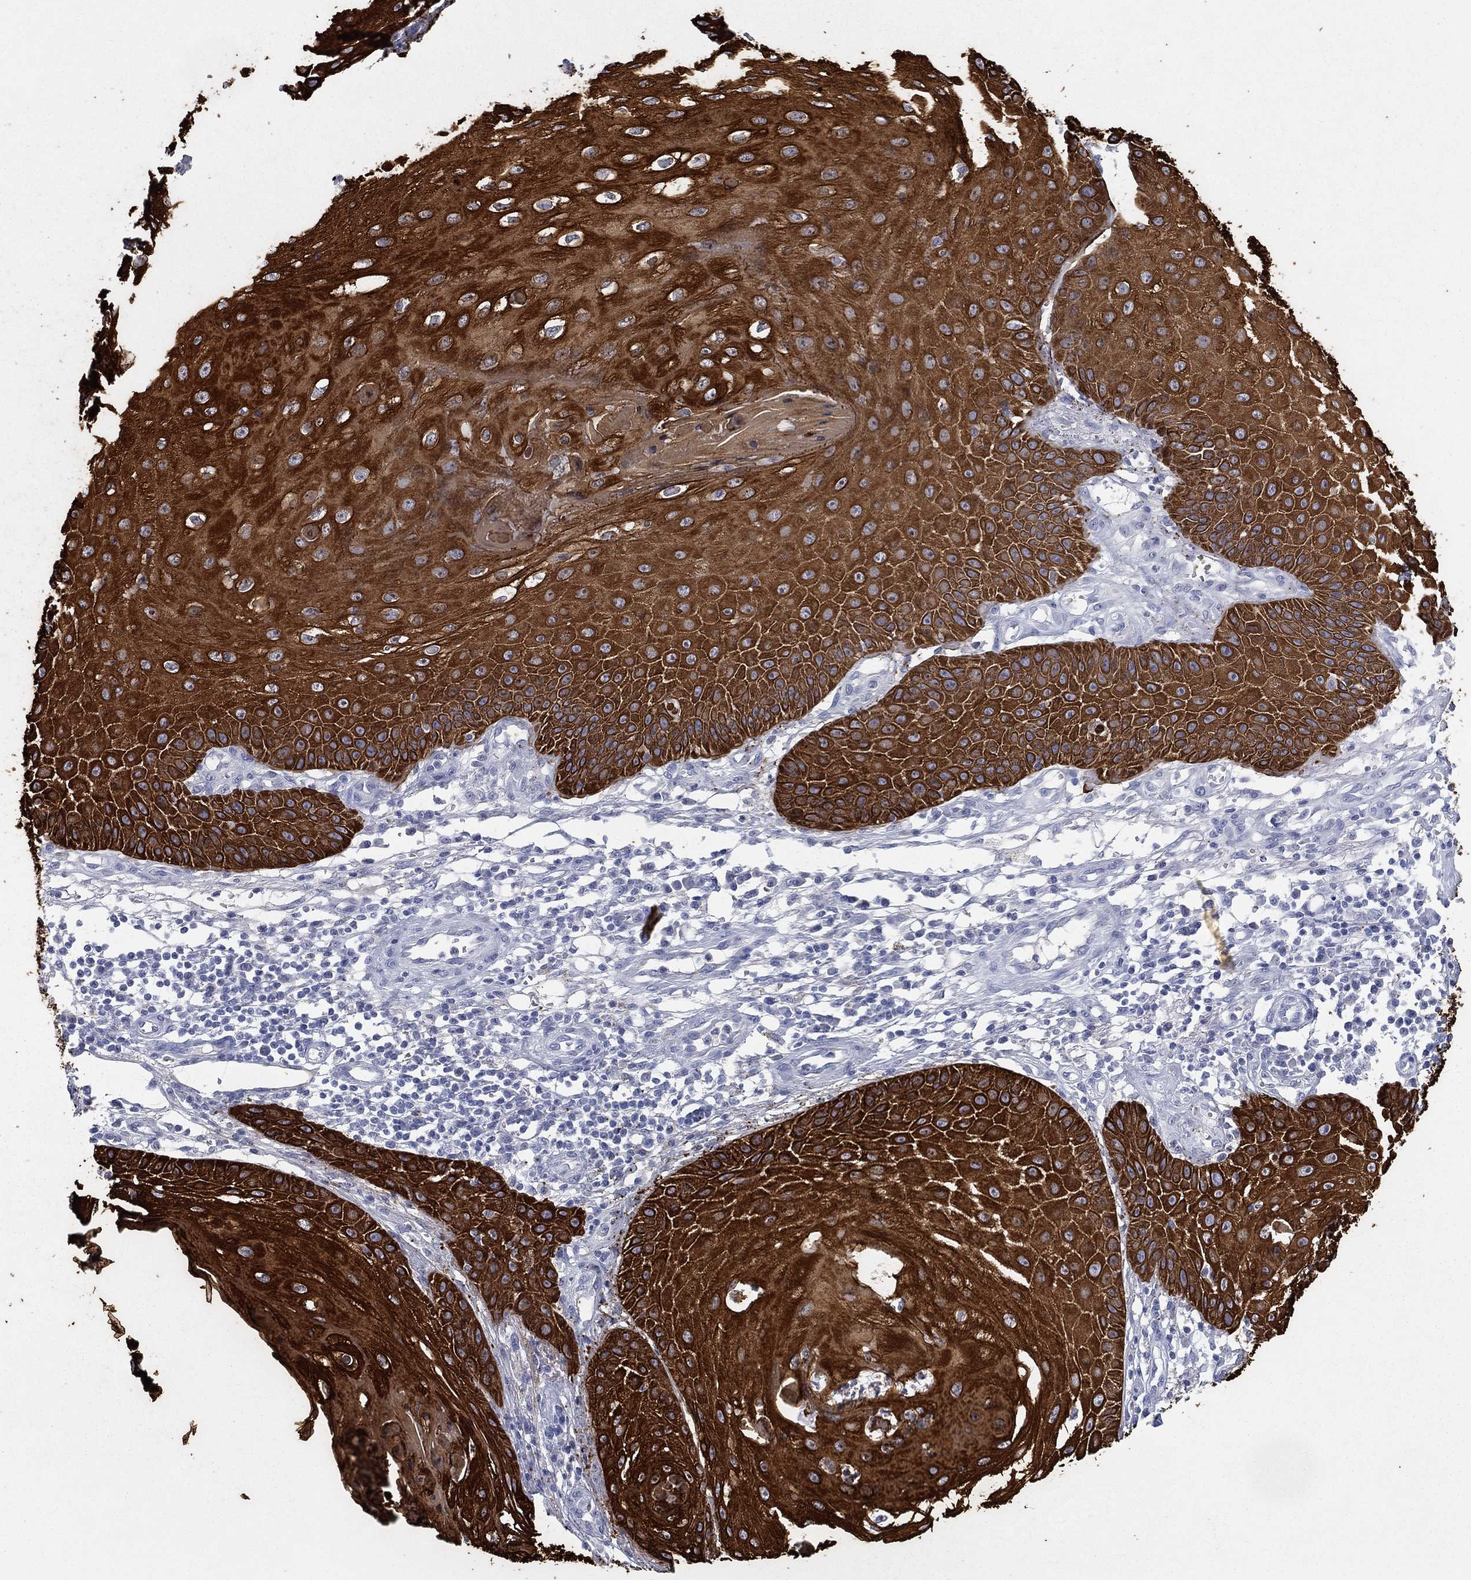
{"staining": {"intensity": "strong", "quantity": ">75%", "location": "cytoplasmic/membranous"}, "tissue": "skin cancer", "cell_type": "Tumor cells", "image_type": "cancer", "snomed": [{"axis": "morphology", "description": "Squamous cell carcinoma, NOS"}, {"axis": "topography", "description": "Skin"}], "caption": "Protein expression analysis of human skin cancer reveals strong cytoplasmic/membranous expression in about >75% of tumor cells.", "gene": "KRT7", "patient": {"sex": "male", "age": 70}}